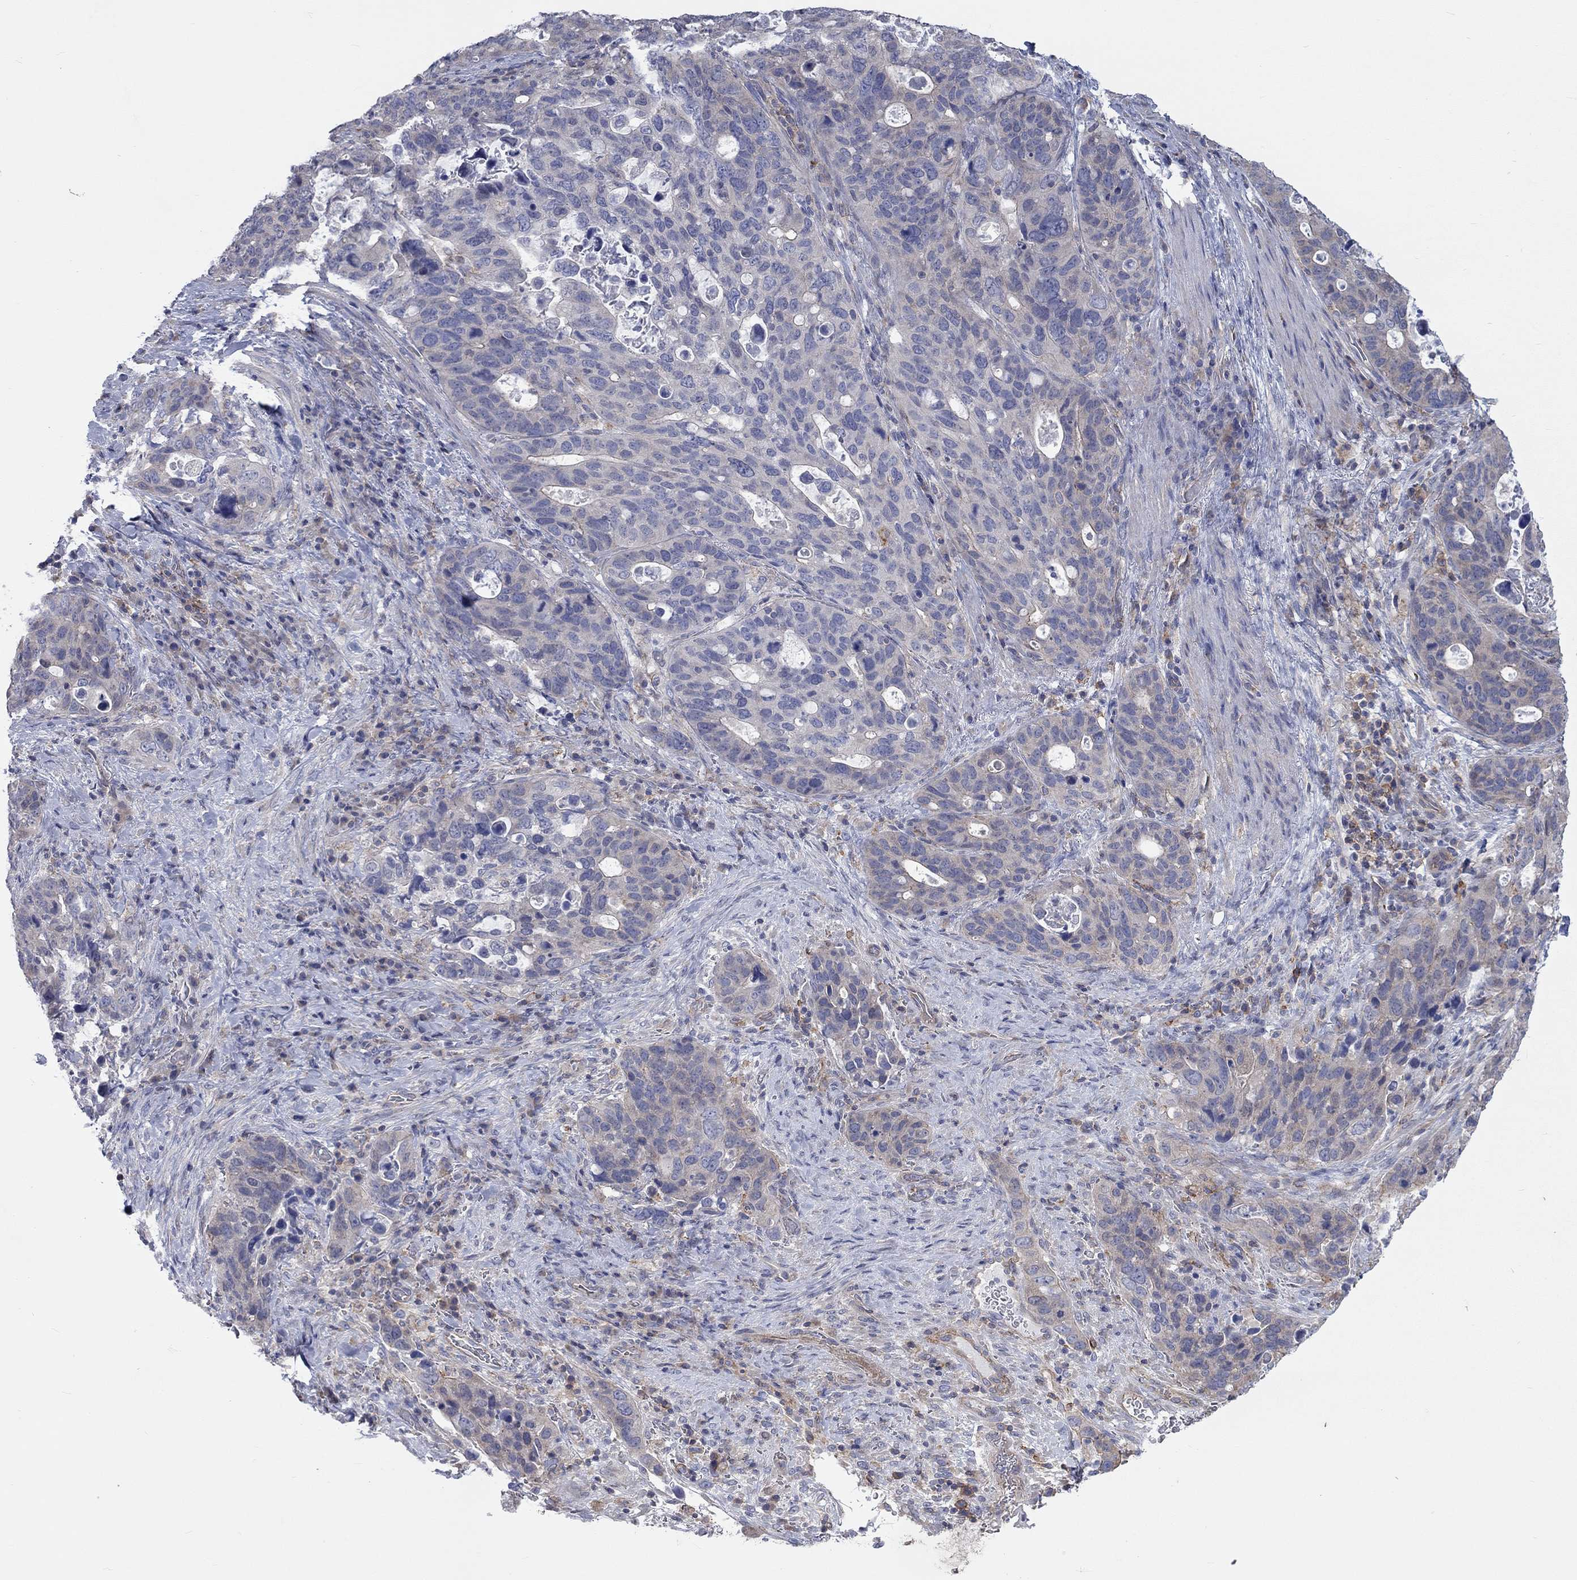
{"staining": {"intensity": "negative", "quantity": "none", "location": "none"}, "tissue": "stomach cancer", "cell_type": "Tumor cells", "image_type": "cancer", "snomed": [{"axis": "morphology", "description": "Adenocarcinoma, NOS"}, {"axis": "topography", "description": "Stomach"}], "caption": "Stomach cancer (adenocarcinoma) was stained to show a protein in brown. There is no significant positivity in tumor cells. (Brightfield microscopy of DAB (3,3'-diaminobenzidine) immunohistochemistry at high magnification).", "gene": "PCDHGA10", "patient": {"sex": "male", "age": 54}}